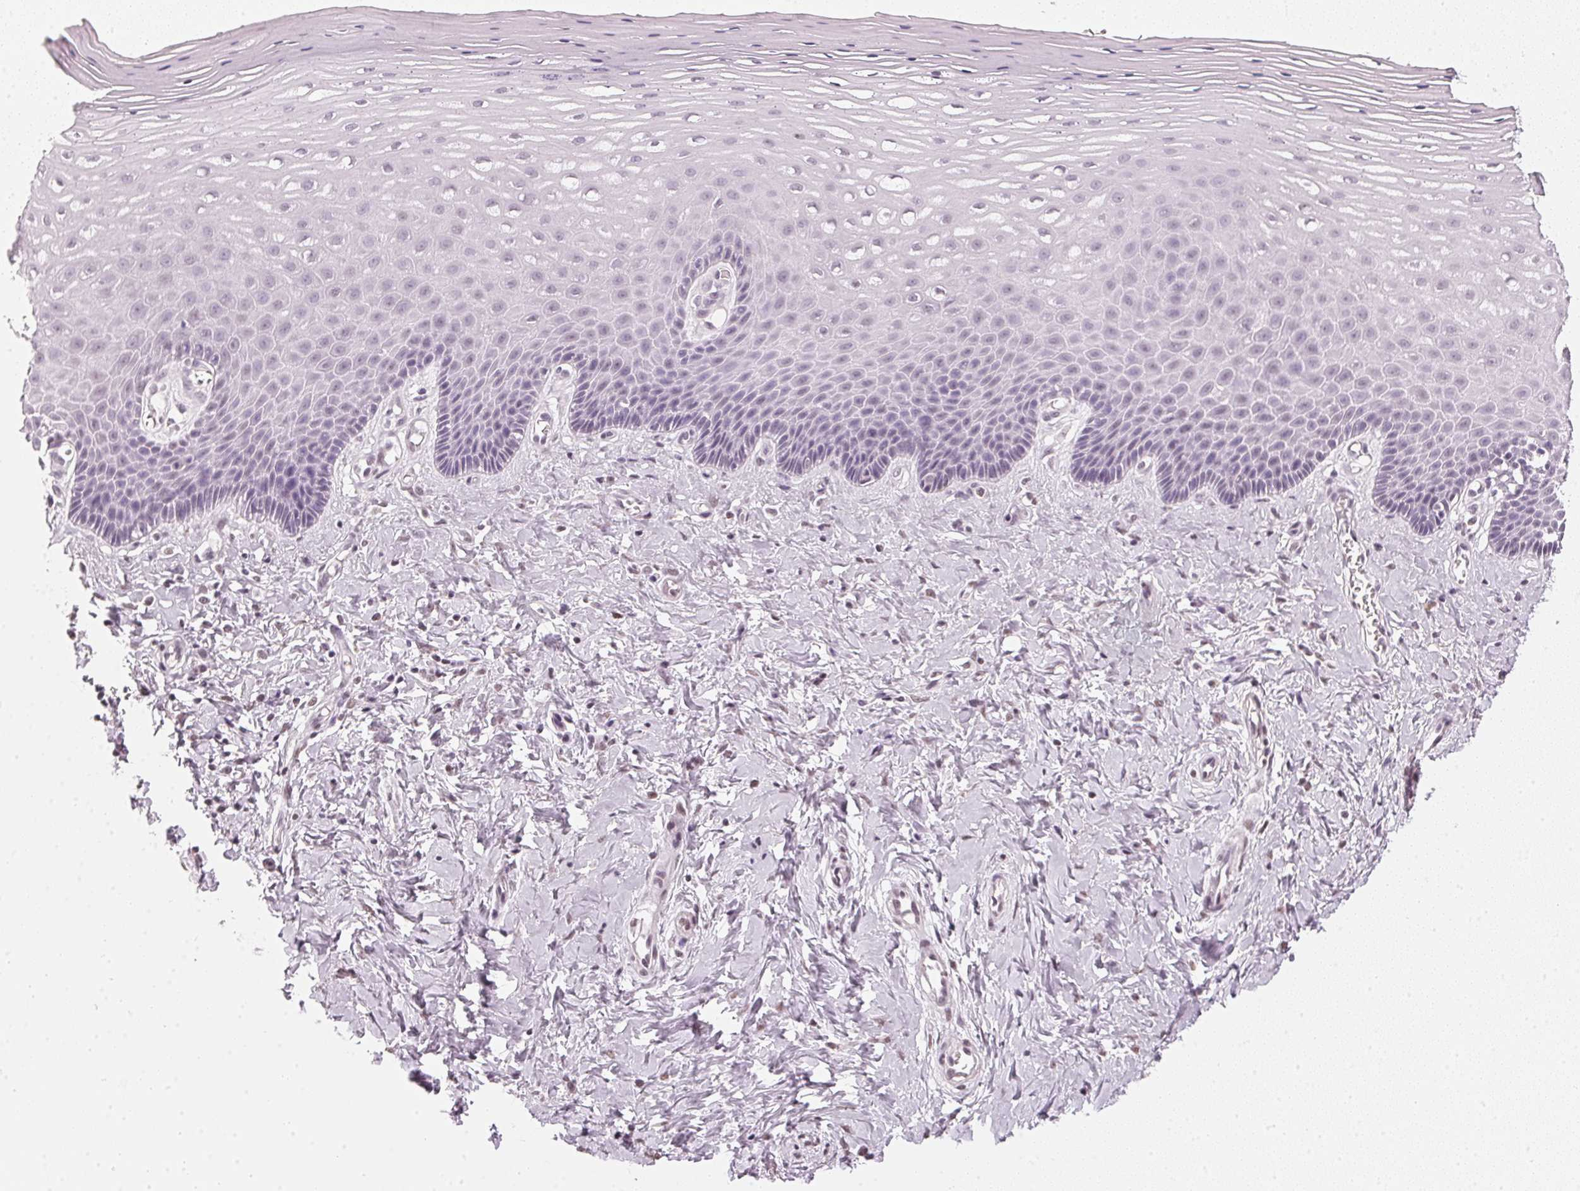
{"staining": {"intensity": "negative", "quantity": "none", "location": "none"}, "tissue": "vagina", "cell_type": "Squamous epithelial cells", "image_type": "normal", "snomed": [{"axis": "morphology", "description": "Normal tissue, NOS"}, {"axis": "topography", "description": "Vagina"}], "caption": "The immunohistochemistry micrograph has no significant expression in squamous epithelial cells of vagina. (Stains: DAB IHC with hematoxylin counter stain, Microscopy: brightfield microscopy at high magnification).", "gene": "DNAJC6", "patient": {"sex": "female", "age": 83}}